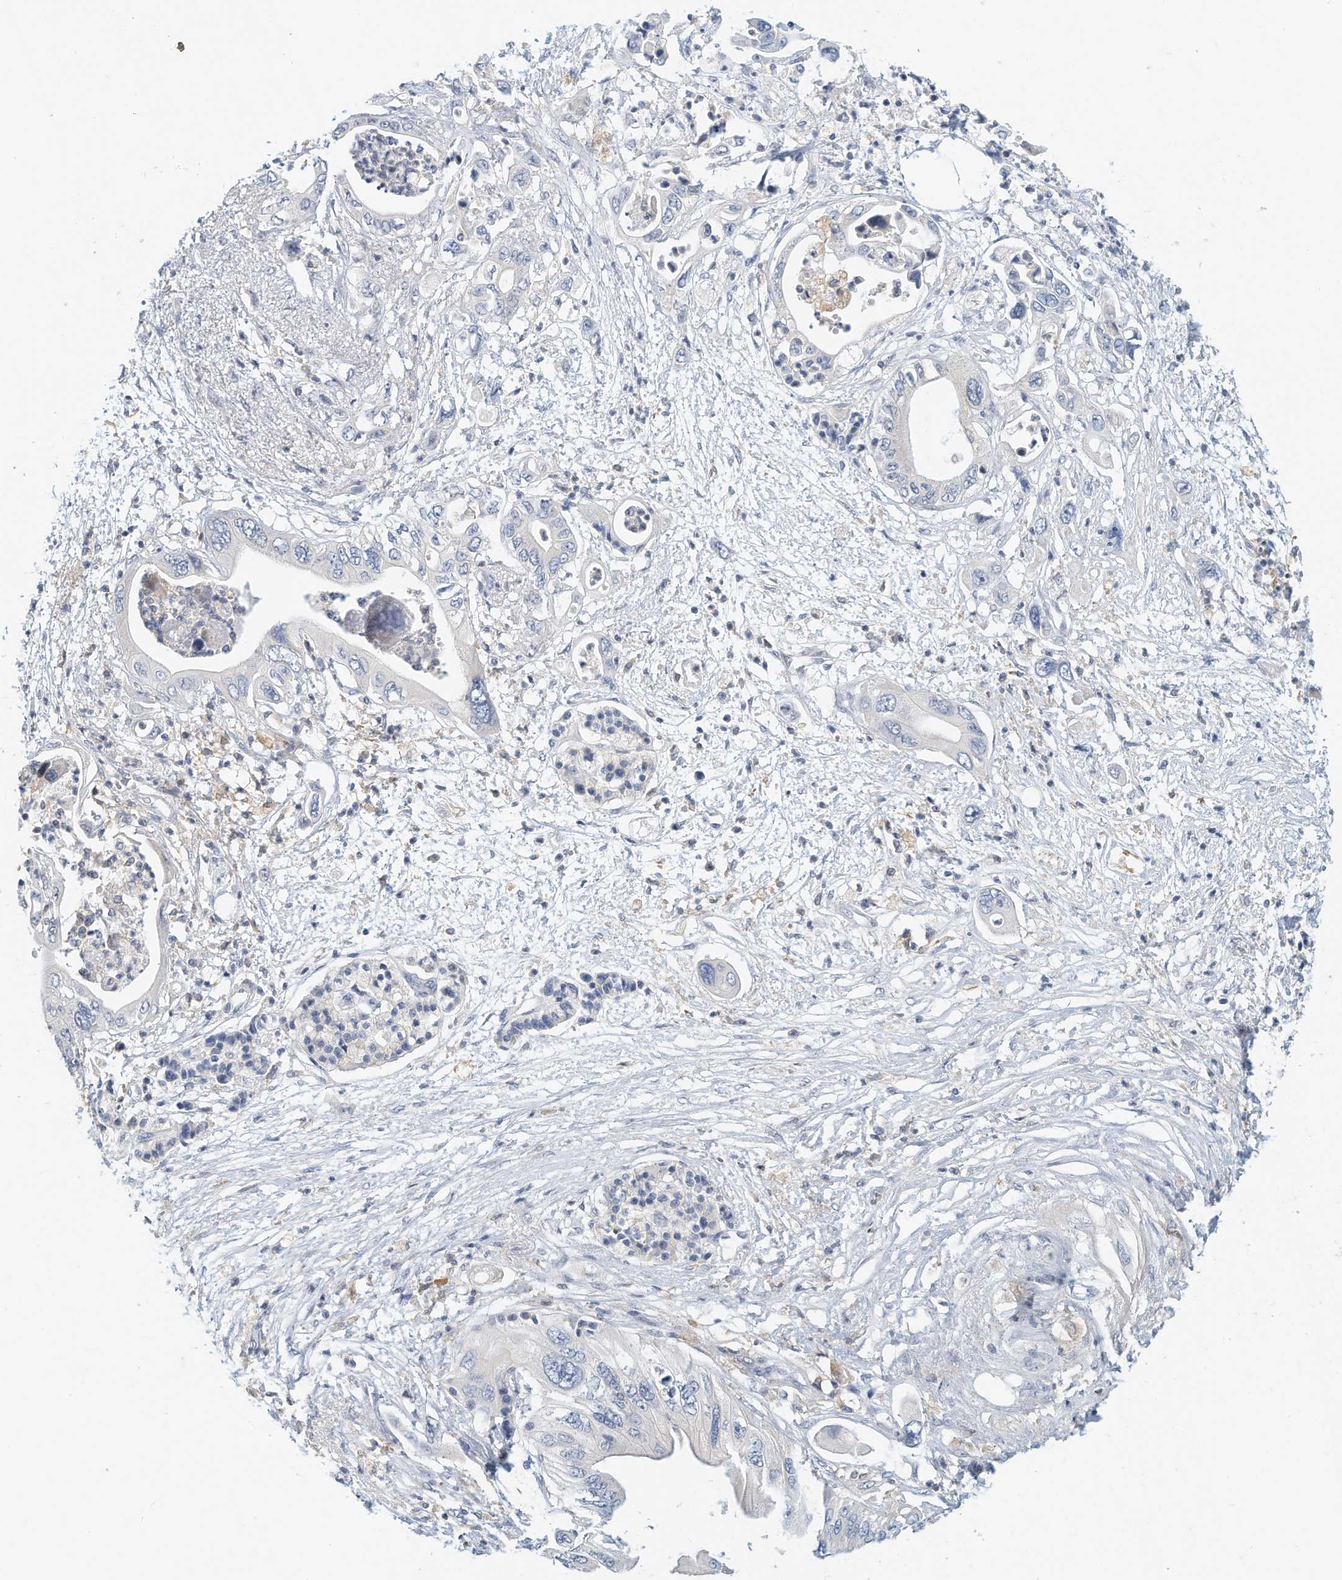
{"staining": {"intensity": "negative", "quantity": "none", "location": "none"}, "tissue": "pancreatic cancer", "cell_type": "Tumor cells", "image_type": "cancer", "snomed": [{"axis": "morphology", "description": "Adenocarcinoma, NOS"}, {"axis": "topography", "description": "Pancreas"}], "caption": "DAB (3,3'-diaminobenzidine) immunohistochemical staining of pancreatic adenocarcinoma exhibits no significant staining in tumor cells.", "gene": "MICAL1", "patient": {"sex": "male", "age": 66}}